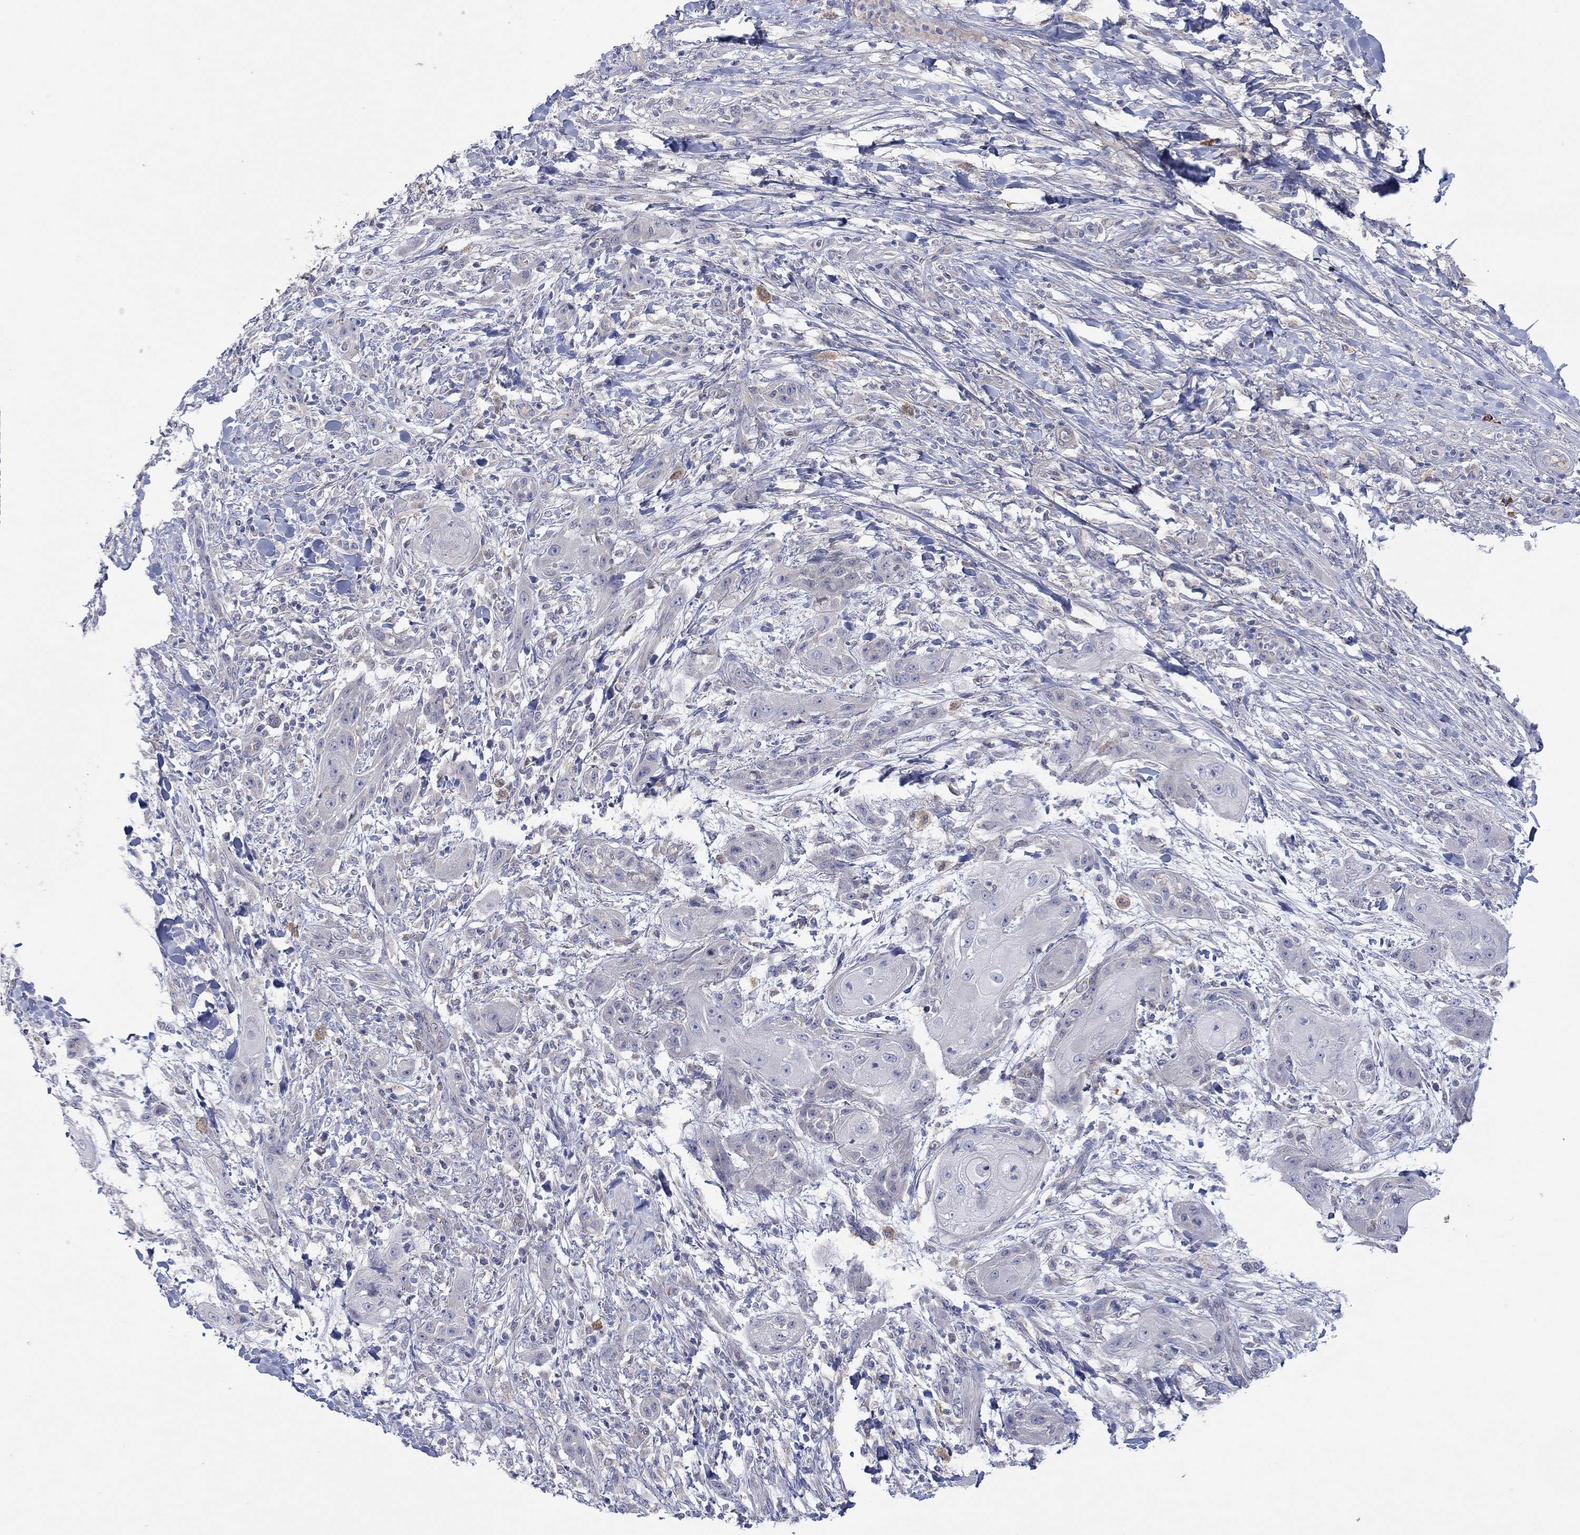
{"staining": {"intensity": "negative", "quantity": "none", "location": "none"}, "tissue": "skin cancer", "cell_type": "Tumor cells", "image_type": "cancer", "snomed": [{"axis": "morphology", "description": "Squamous cell carcinoma, NOS"}, {"axis": "topography", "description": "Skin"}], "caption": "High magnification brightfield microscopy of squamous cell carcinoma (skin) stained with DAB (brown) and counterstained with hematoxylin (blue): tumor cells show no significant expression. (Immunohistochemistry, brightfield microscopy, high magnification).", "gene": "PLCL2", "patient": {"sex": "male", "age": 62}}